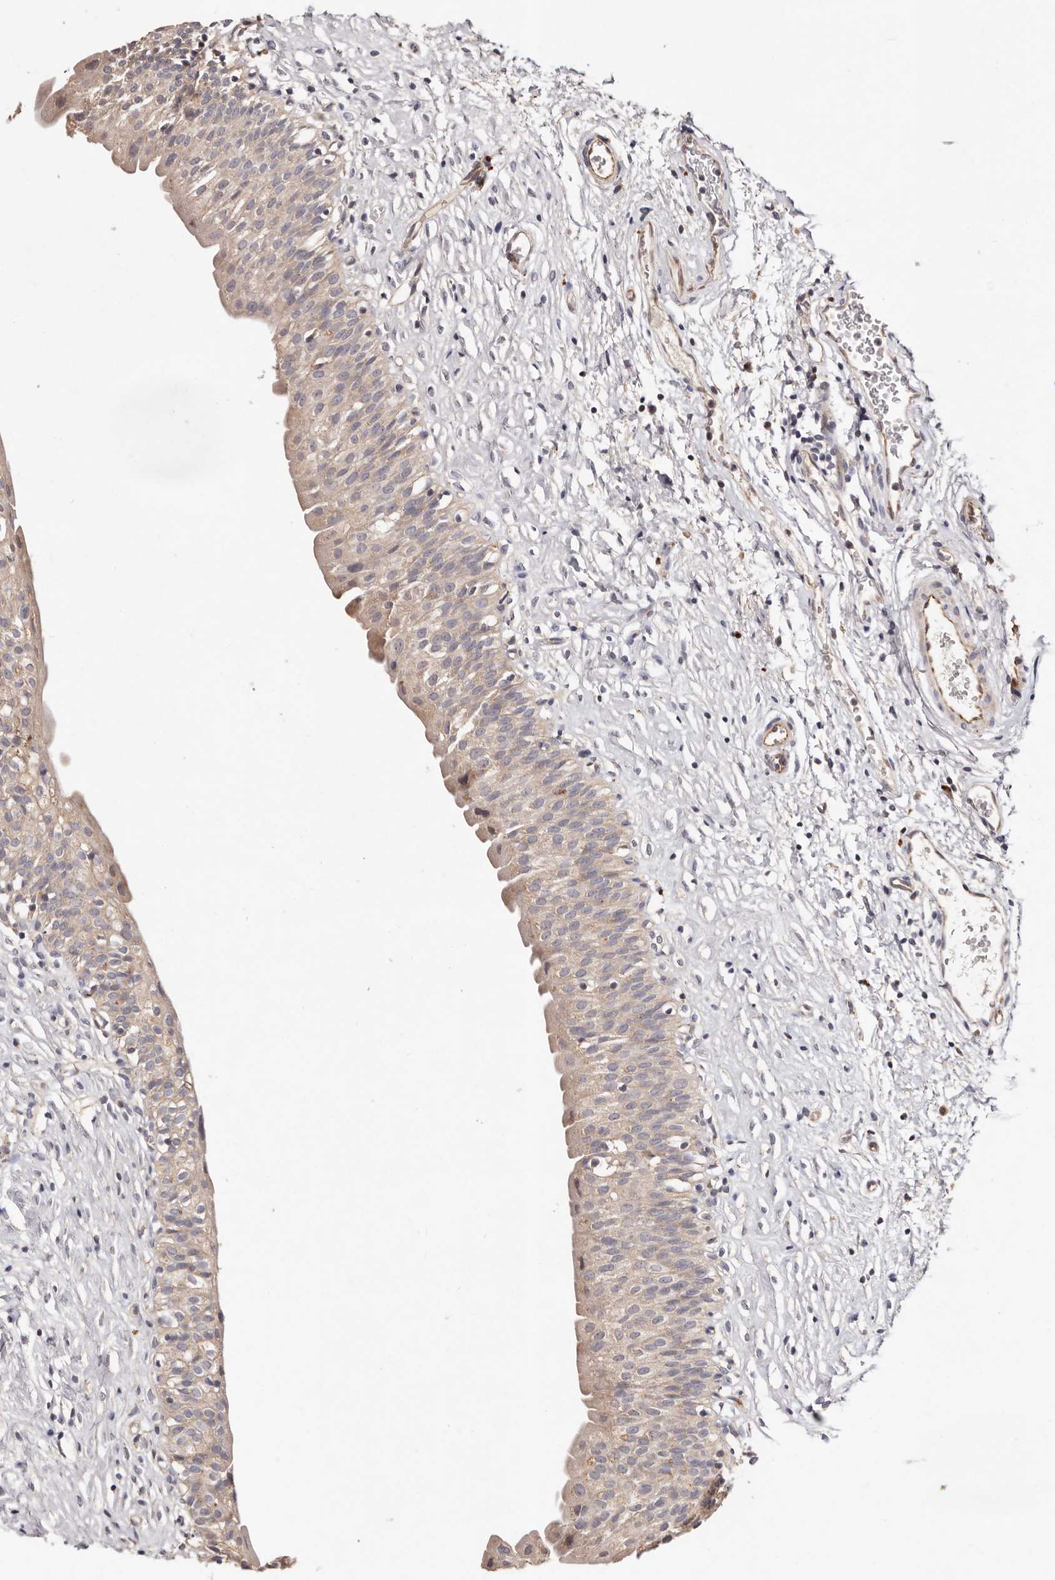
{"staining": {"intensity": "weak", "quantity": "25%-75%", "location": "cytoplasmic/membranous"}, "tissue": "urinary bladder", "cell_type": "Urothelial cells", "image_type": "normal", "snomed": [{"axis": "morphology", "description": "Normal tissue, NOS"}, {"axis": "topography", "description": "Urinary bladder"}], "caption": "Immunohistochemical staining of unremarkable urinary bladder demonstrates weak cytoplasmic/membranous protein staining in about 25%-75% of urothelial cells. The staining was performed using DAB (3,3'-diaminobenzidine), with brown indicating positive protein expression. Nuclei are stained blue with hematoxylin.", "gene": "THBS3", "patient": {"sex": "male", "age": 51}}